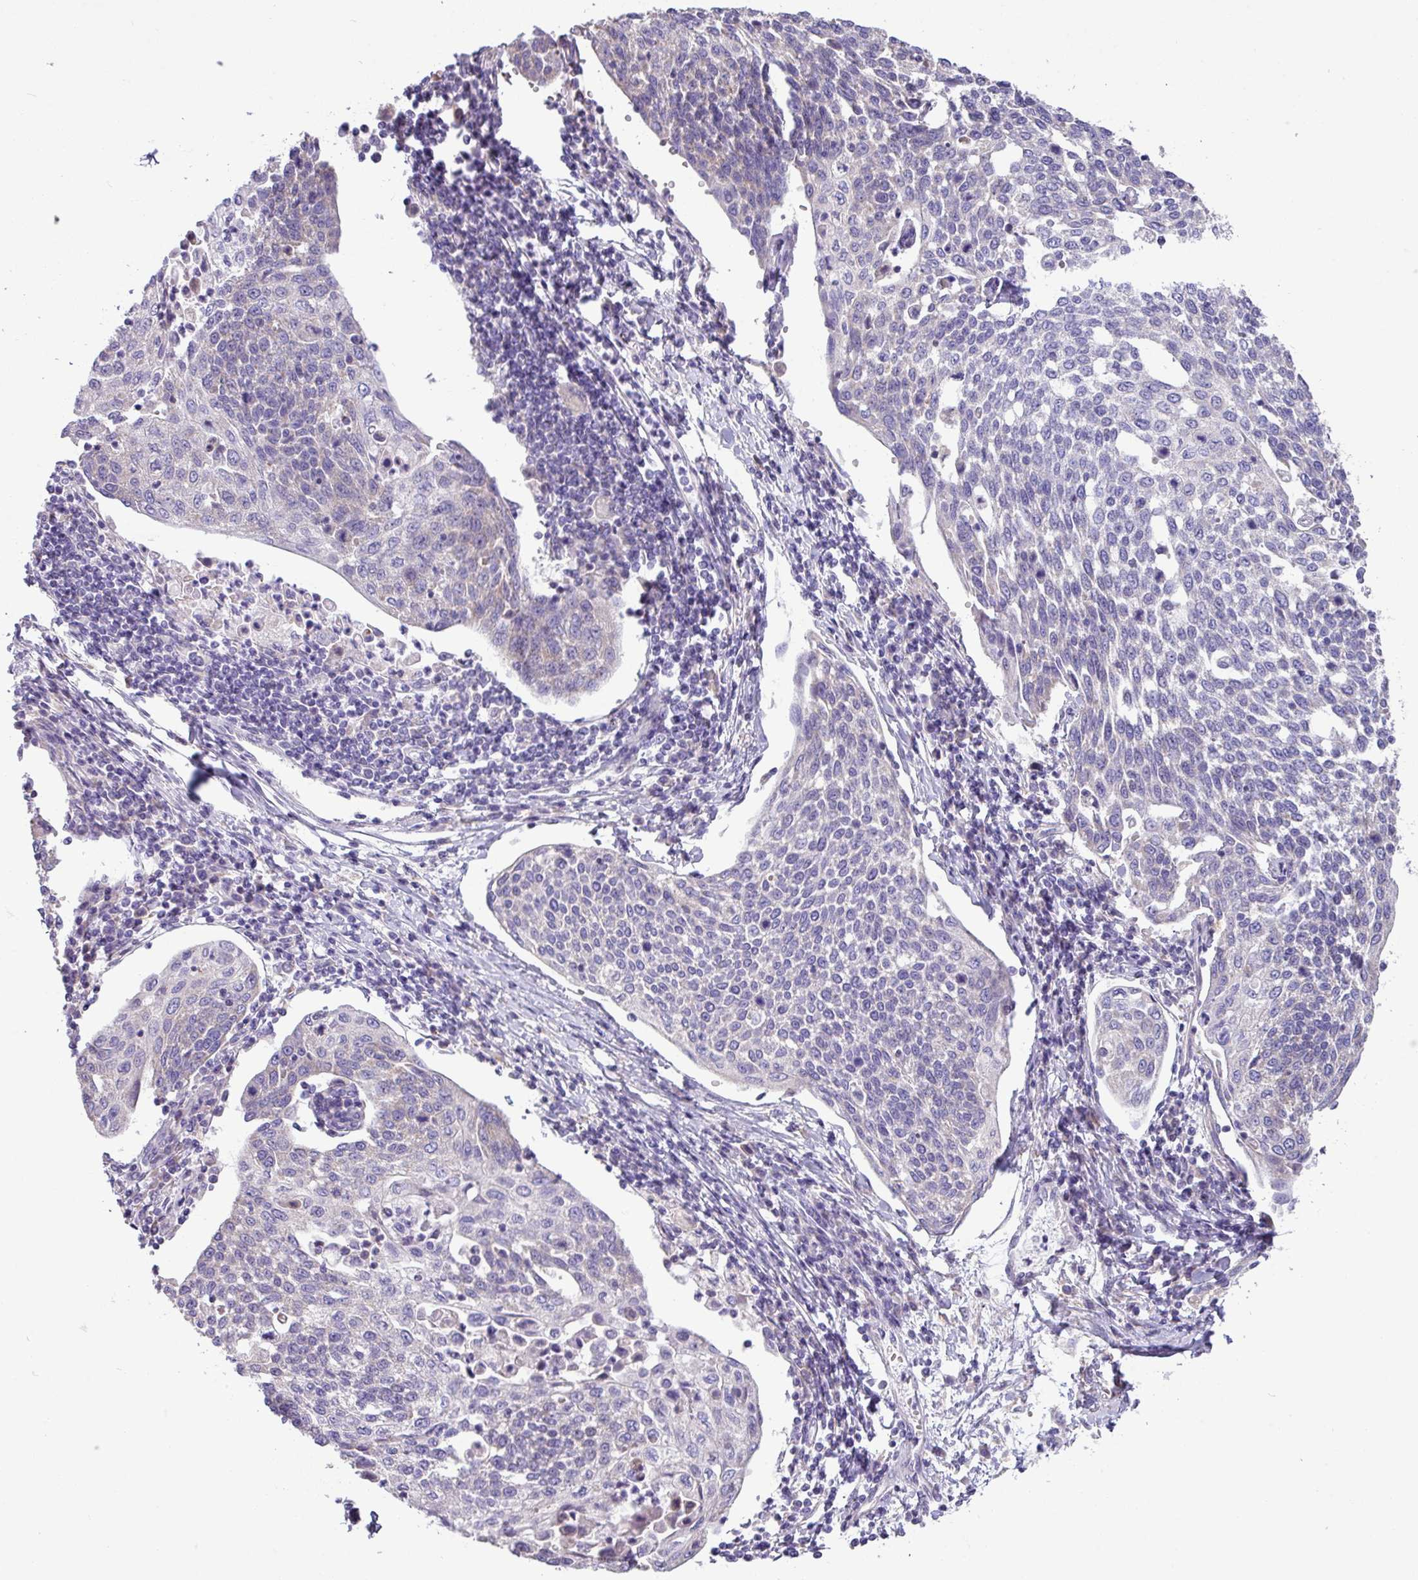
{"staining": {"intensity": "negative", "quantity": "none", "location": "none"}, "tissue": "cervical cancer", "cell_type": "Tumor cells", "image_type": "cancer", "snomed": [{"axis": "morphology", "description": "Squamous cell carcinoma, NOS"}, {"axis": "topography", "description": "Cervix"}], "caption": "This is a image of immunohistochemistry staining of cervical cancer, which shows no staining in tumor cells.", "gene": "IRGC", "patient": {"sex": "female", "age": 34}}